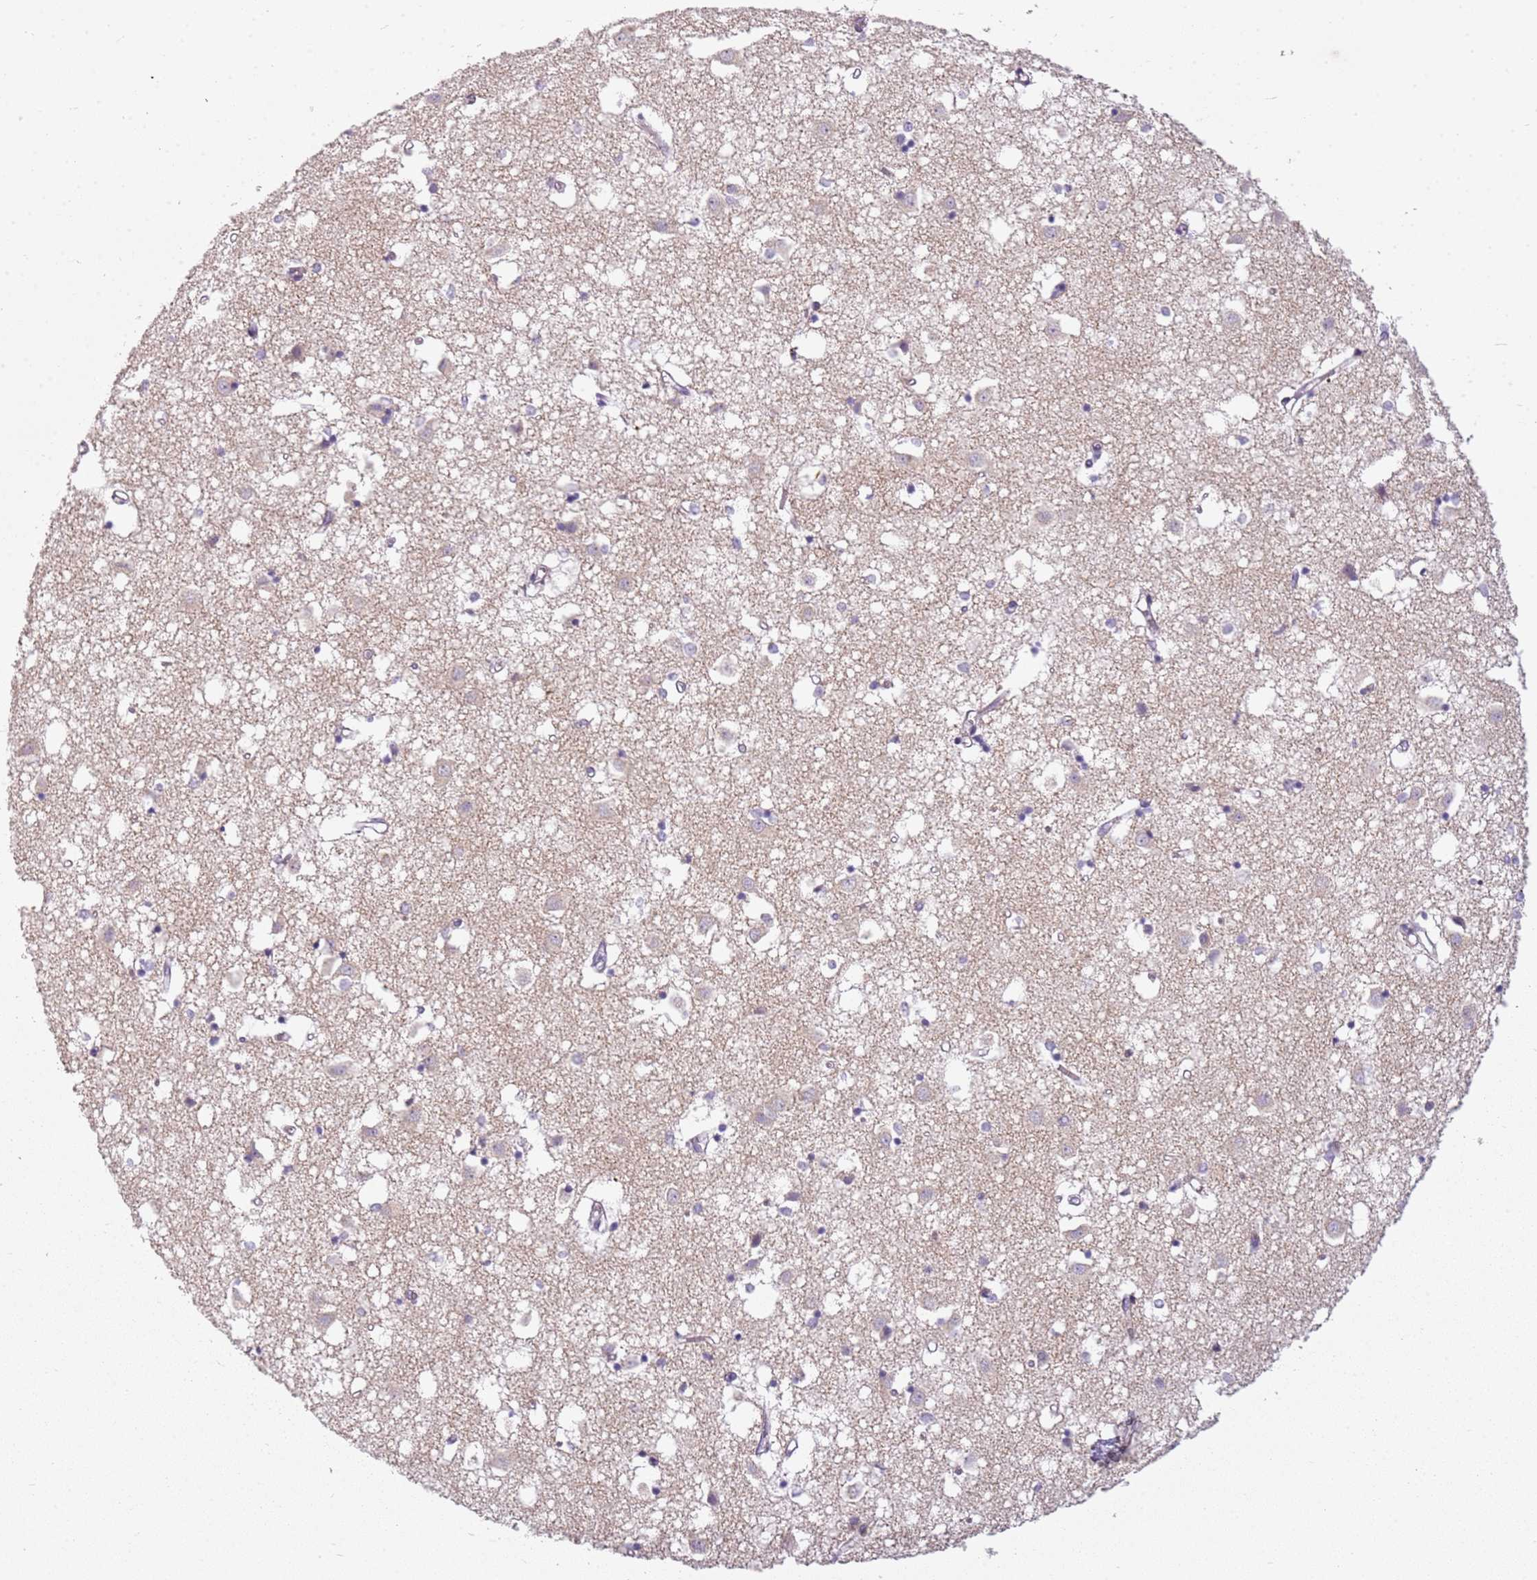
{"staining": {"intensity": "negative", "quantity": "none", "location": "none"}, "tissue": "caudate", "cell_type": "Glial cells", "image_type": "normal", "snomed": [{"axis": "morphology", "description": "Normal tissue, NOS"}, {"axis": "topography", "description": "Lateral ventricle wall"}], "caption": "Immunohistochemistry (IHC) image of unremarkable caudate: caudate stained with DAB (3,3'-diaminobenzidine) reveals no significant protein positivity in glial cells.", "gene": "DEFB116", "patient": {"sex": "male", "age": 70}}